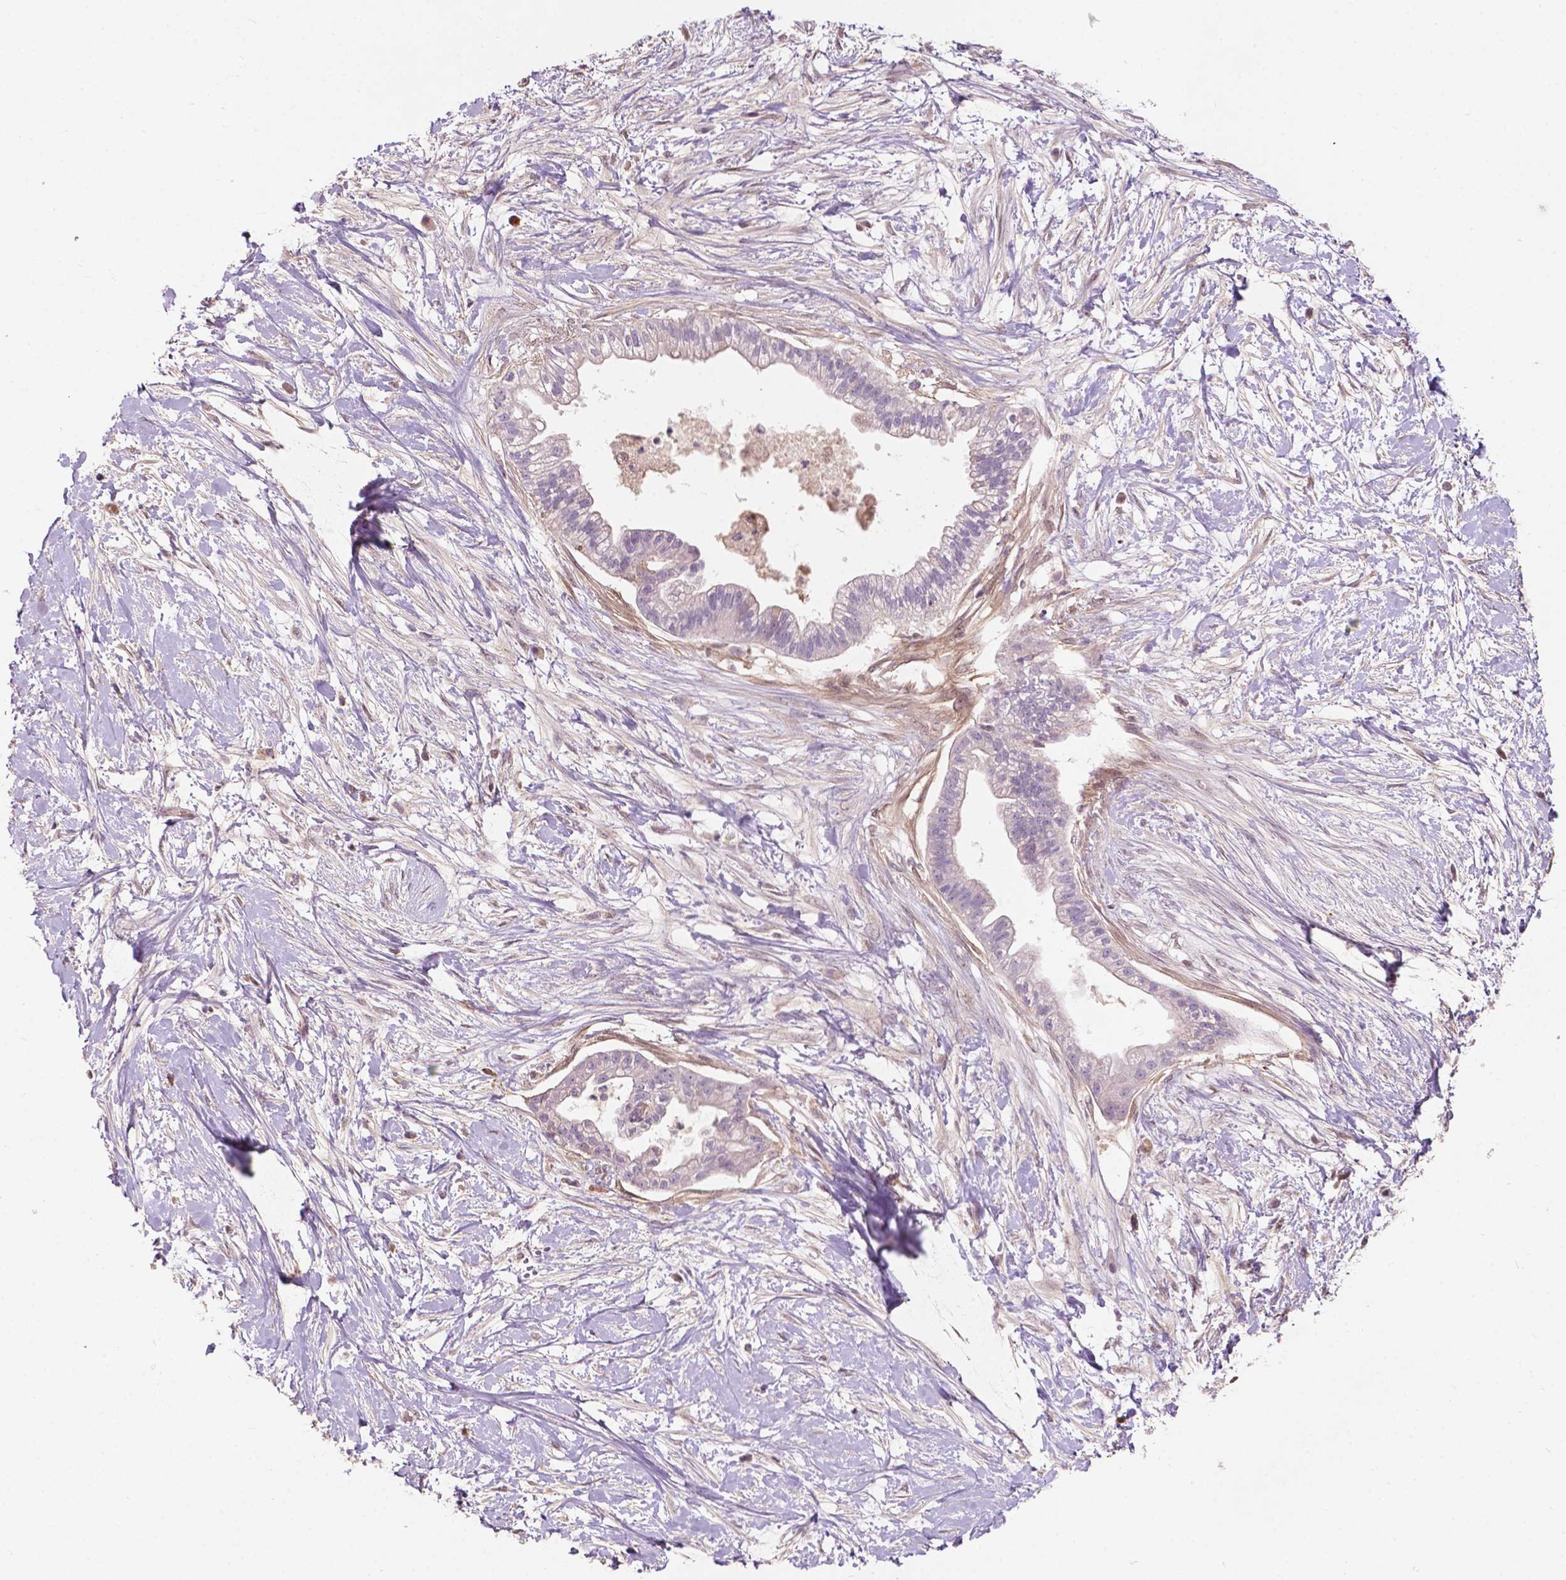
{"staining": {"intensity": "weak", "quantity": "<25%", "location": "cytoplasmic/membranous"}, "tissue": "pancreatic cancer", "cell_type": "Tumor cells", "image_type": "cancer", "snomed": [{"axis": "morphology", "description": "Normal tissue, NOS"}, {"axis": "morphology", "description": "Adenocarcinoma, NOS"}, {"axis": "topography", "description": "Lymph node"}, {"axis": "topography", "description": "Pancreas"}], "caption": "Immunohistochemistry (IHC) of human pancreatic cancer (adenocarcinoma) reveals no expression in tumor cells. Nuclei are stained in blue.", "gene": "GPR37", "patient": {"sex": "female", "age": 58}}